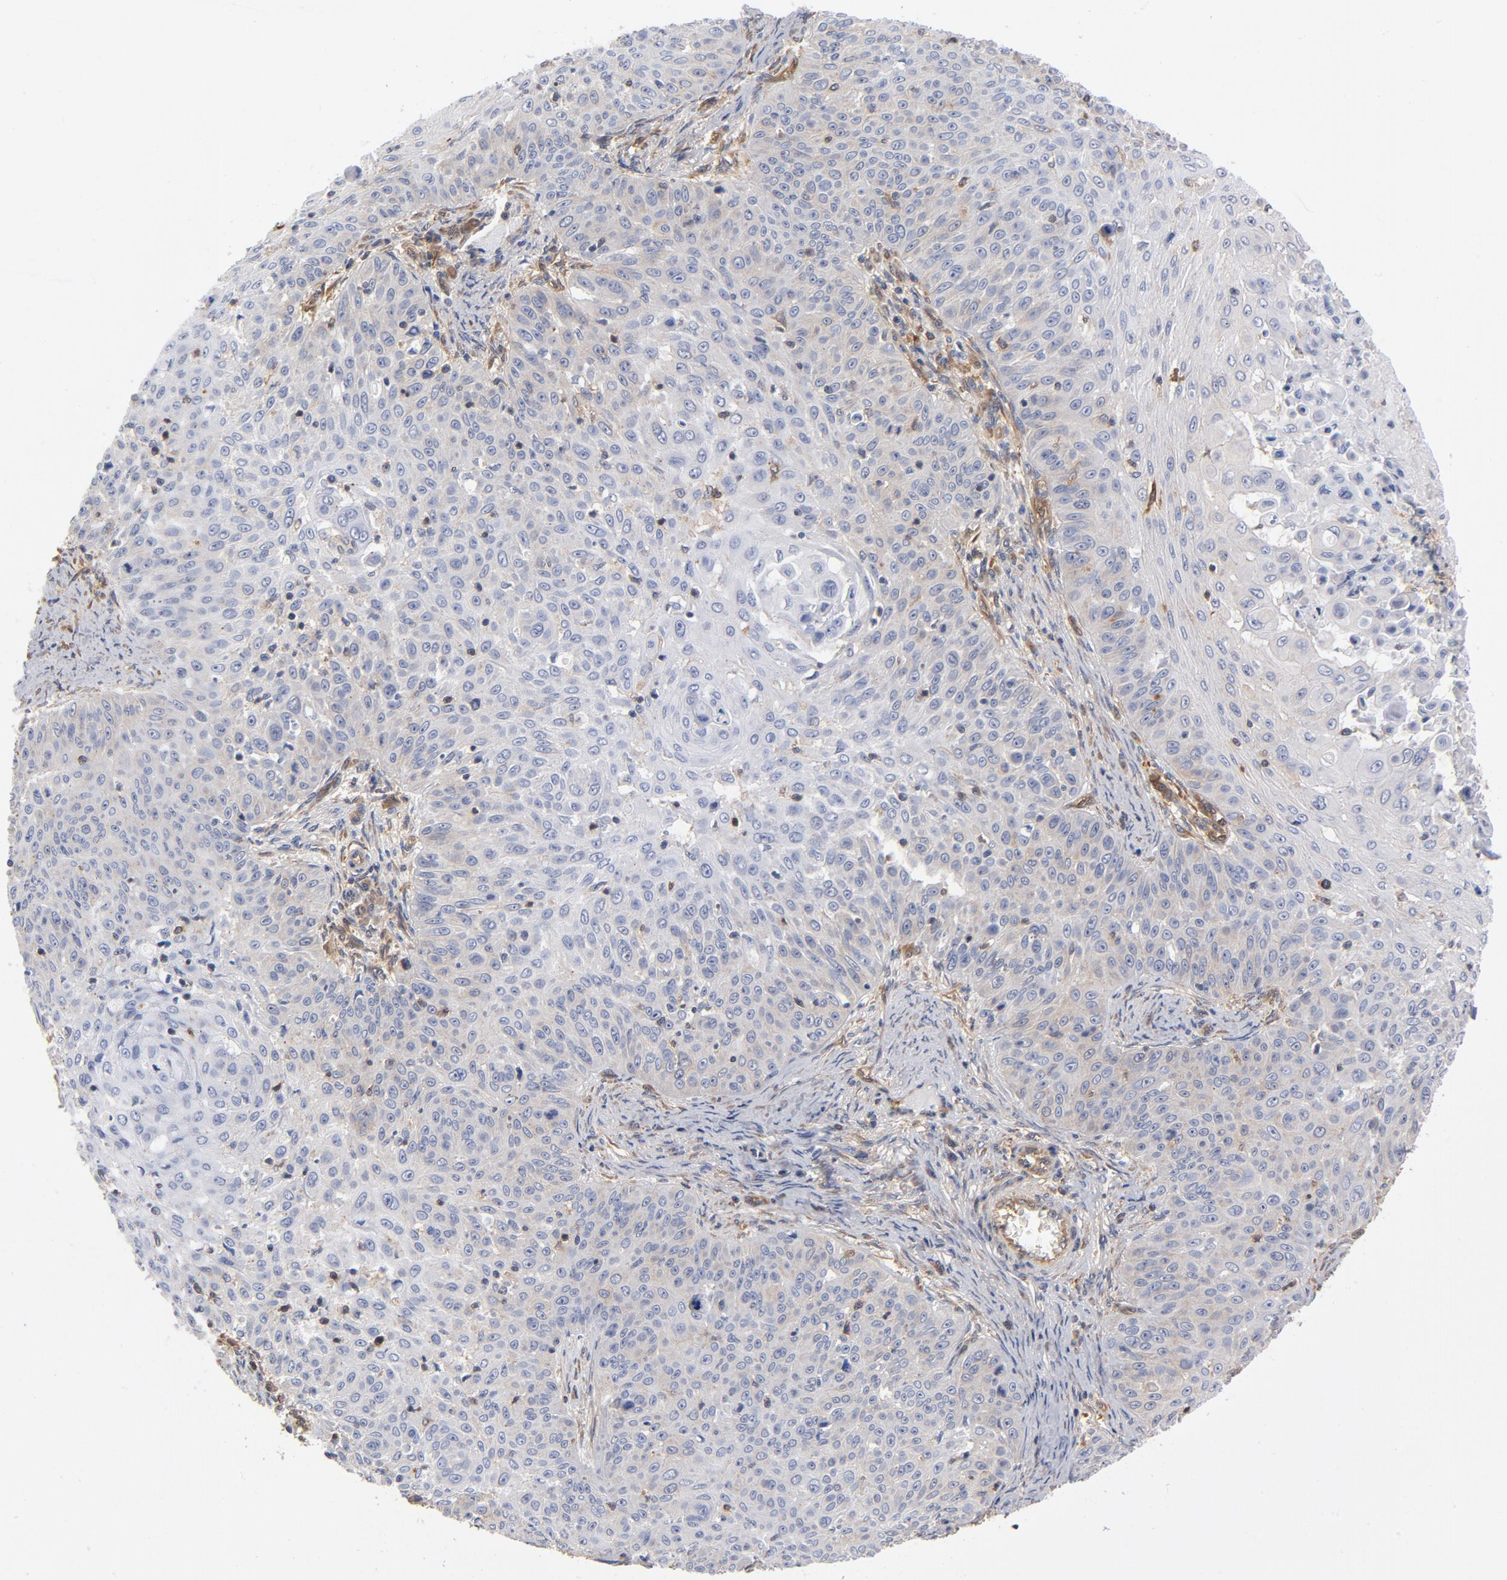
{"staining": {"intensity": "negative", "quantity": "none", "location": "none"}, "tissue": "skin cancer", "cell_type": "Tumor cells", "image_type": "cancer", "snomed": [{"axis": "morphology", "description": "Squamous cell carcinoma, NOS"}, {"axis": "topography", "description": "Skin"}], "caption": "Skin cancer (squamous cell carcinoma) was stained to show a protein in brown. There is no significant positivity in tumor cells. The staining was performed using DAB to visualize the protein expression in brown, while the nuclei were stained in blue with hematoxylin (Magnification: 20x).", "gene": "ASMTL", "patient": {"sex": "male", "age": 82}}